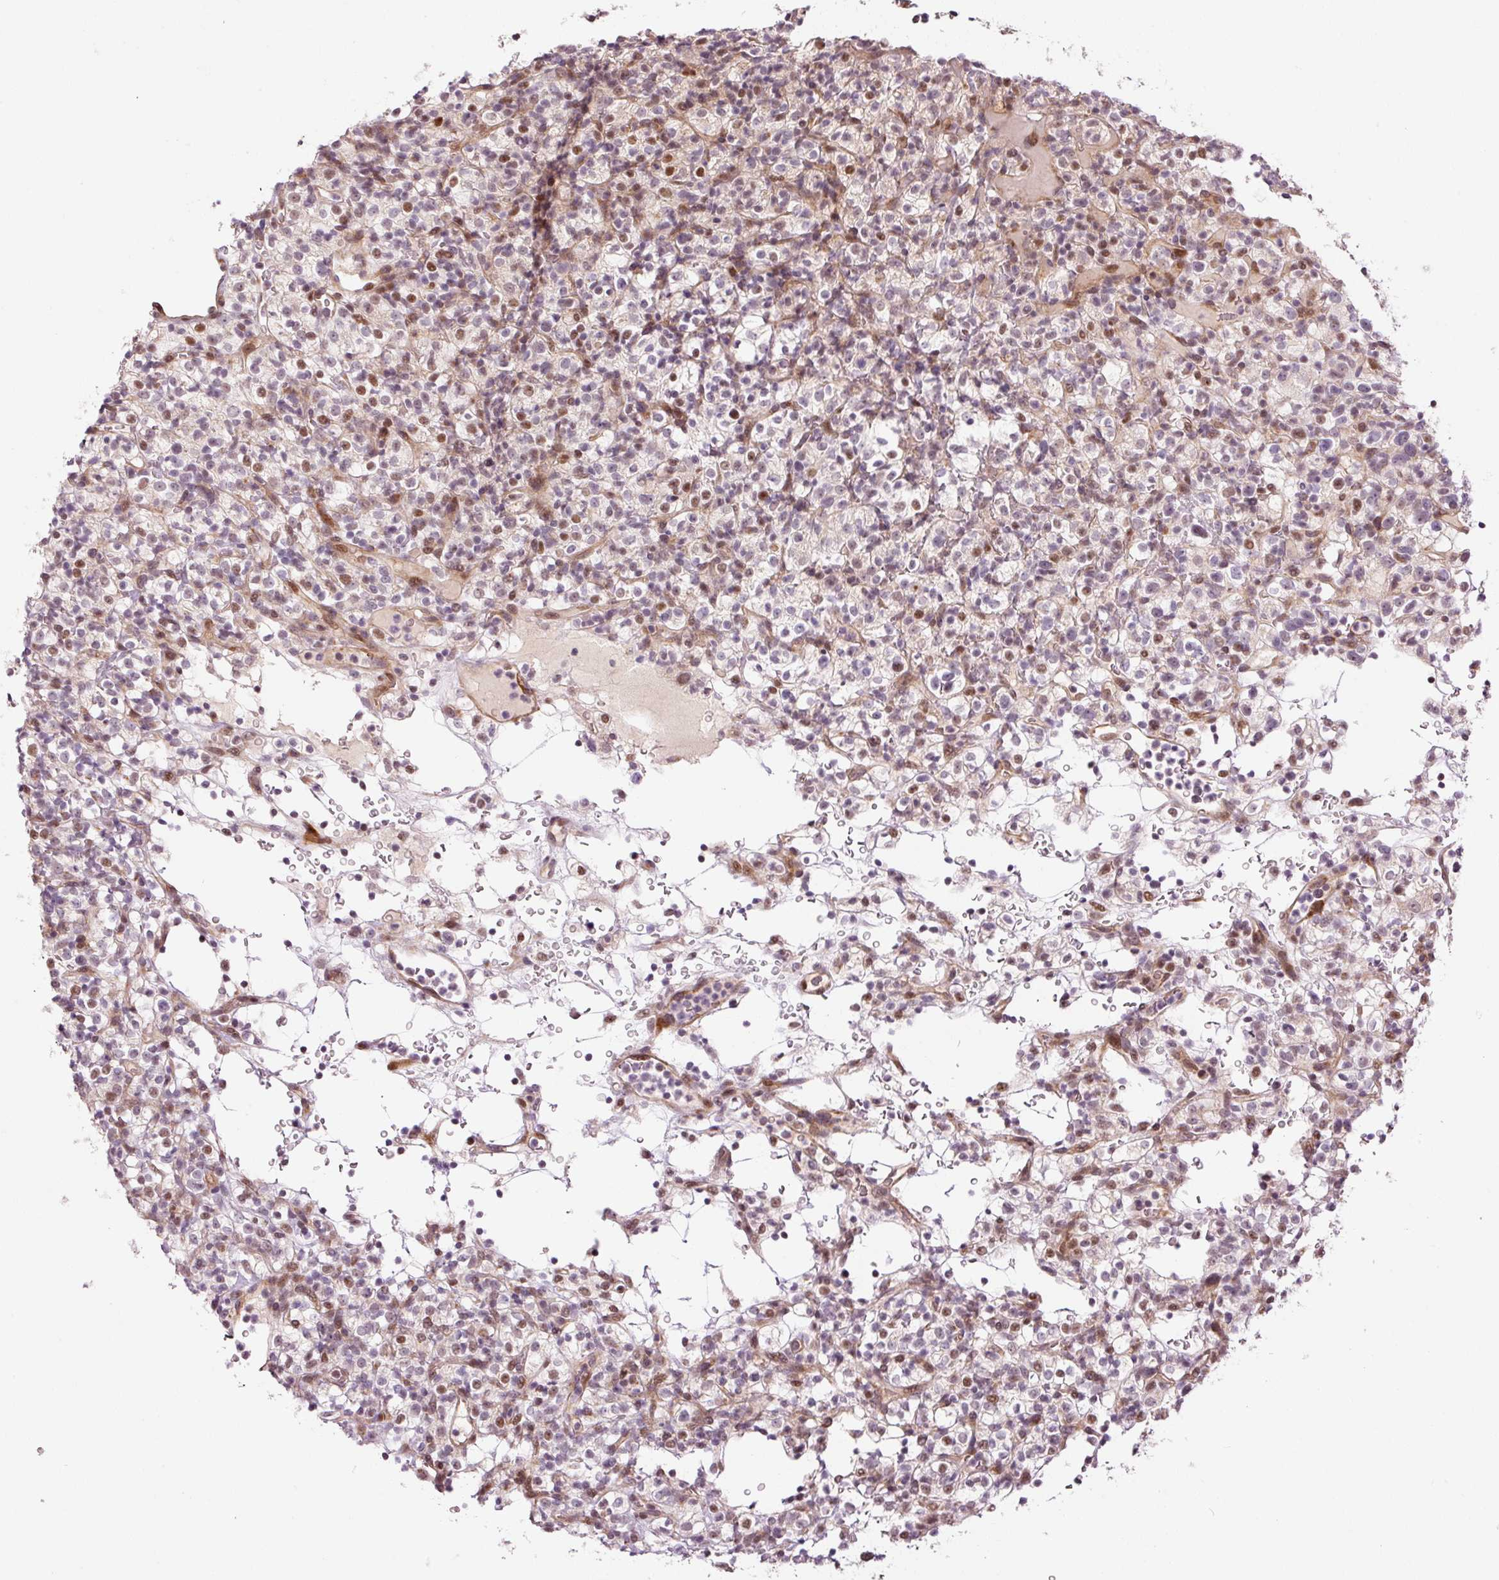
{"staining": {"intensity": "moderate", "quantity": "<25%", "location": "nuclear"}, "tissue": "renal cancer", "cell_type": "Tumor cells", "image_type": "cancer", "snomed": [{"axis": "morphology", "description": "Normal tissue, NOS"}, {"axis": "morphology", "description": "Adenocarcinoma, NOS"}, {"axis": "topography", "description": "Kidney"}], "caption": "Protein staining of renal adenocarcinoma tissue reveals moderate nuclear staining in about <25% of tumor cells. The protein of interest is shown in brown color, while the nuclei are stained blue.", "gene": "ANKRD20A1", "patient": {"sex": "female", "age": 72}}